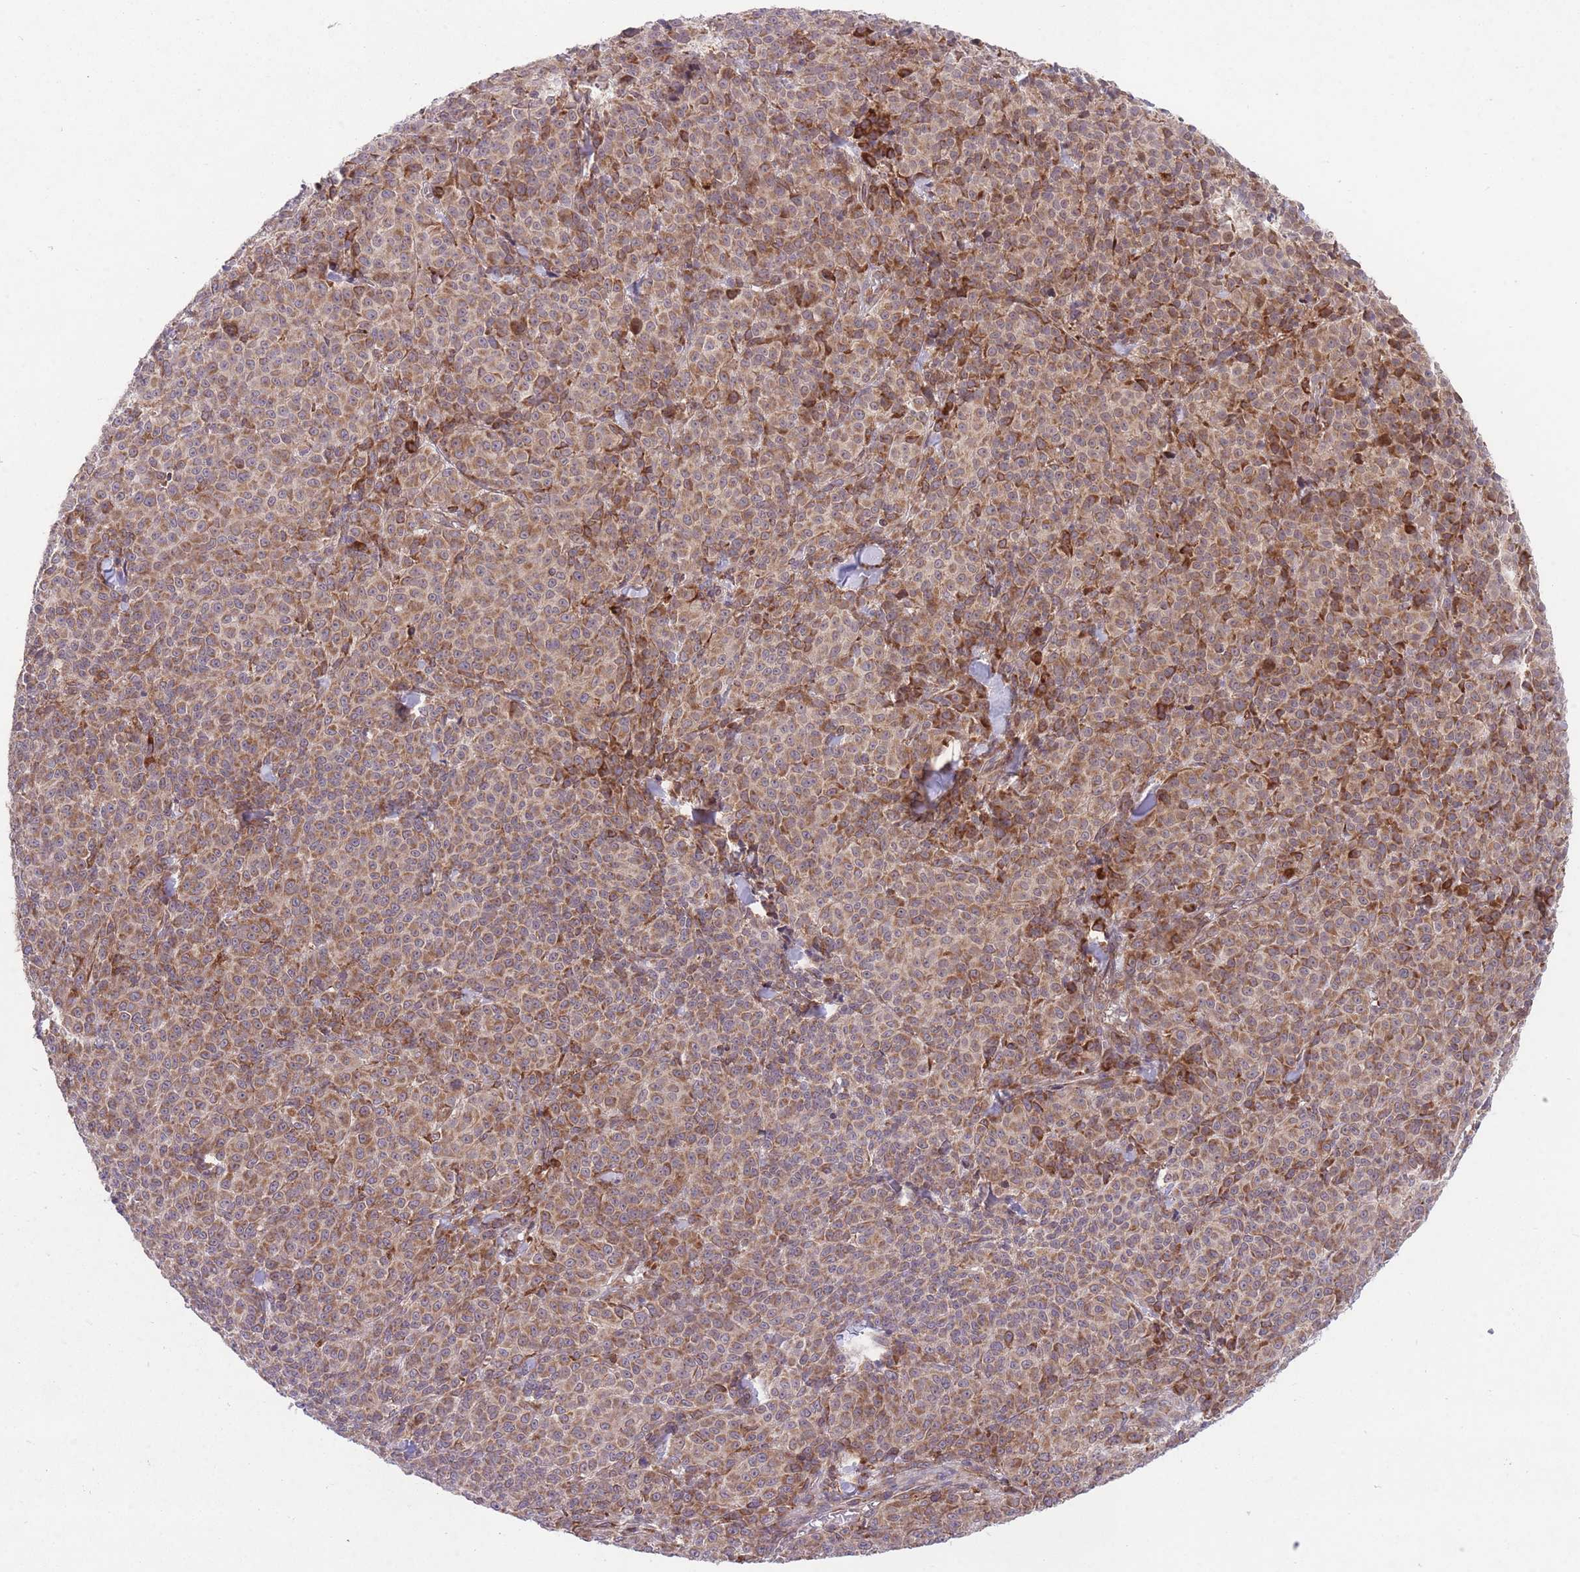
{"staining": {"intensity": "moderate", "quantity": ">75%", "location": "cytoplasmic/membranous"}, "tissue": "melanoma", "cell_type": "Tumor cells", "image_type": "cancer", "snomed": [{"axis": "morphology", "description": "Normal tissue, NOS"}, {"axis": "morphology", "description": "Malignant melanoma, NOS"}, {"axis": "topography", "description": "Skin"}], "caption": "High-magnification brightfield microscopy of malignant melanoma stained with DAB (brown) and counterstained with hematoxylin (blue). tumor cells exhibit moderate cytoplasmic/membranous expression is identified in about>75% of cells.", "gene": "TTLL3", "patient": {"sex": "female", "age": 34}}